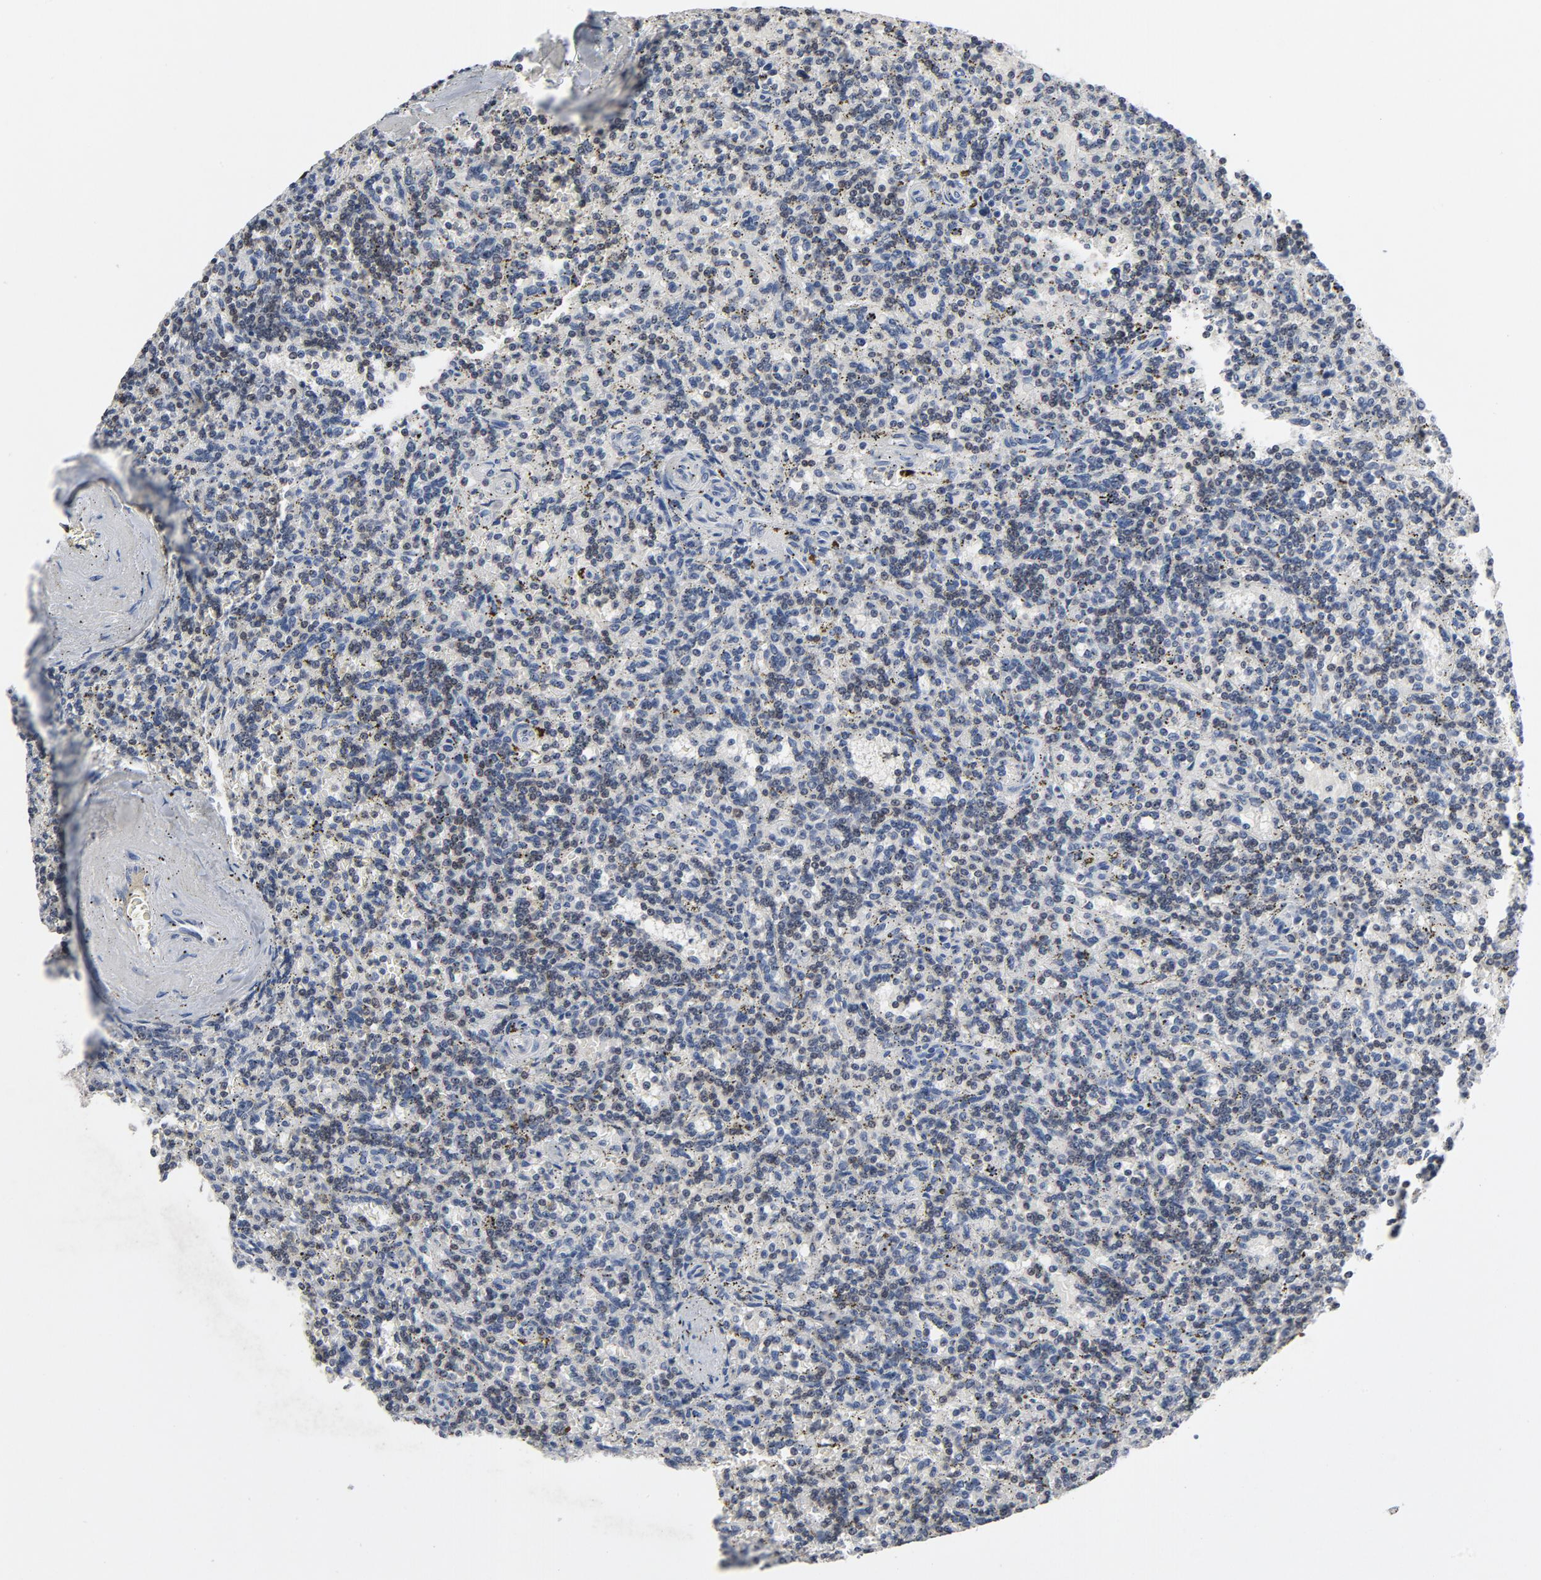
{"staining": {"intensity": "negative", "quantity": "none", "location": "none"}, "tissue": "lymphoma", "cell_type": "Tumor cells", "image_type": "cancer", "snomed": [{"axis": "morphology", "description": "Malignant lymphoma, non-Hodgkin's type, Low grade"}, {"axis": "topography", "description": "Spleen"}], "caption": "Tumor cells are negative for brown protein staining in lymphoma.", "gene": "TCL1A", "patient": {"sex": "male", "age": 73}}